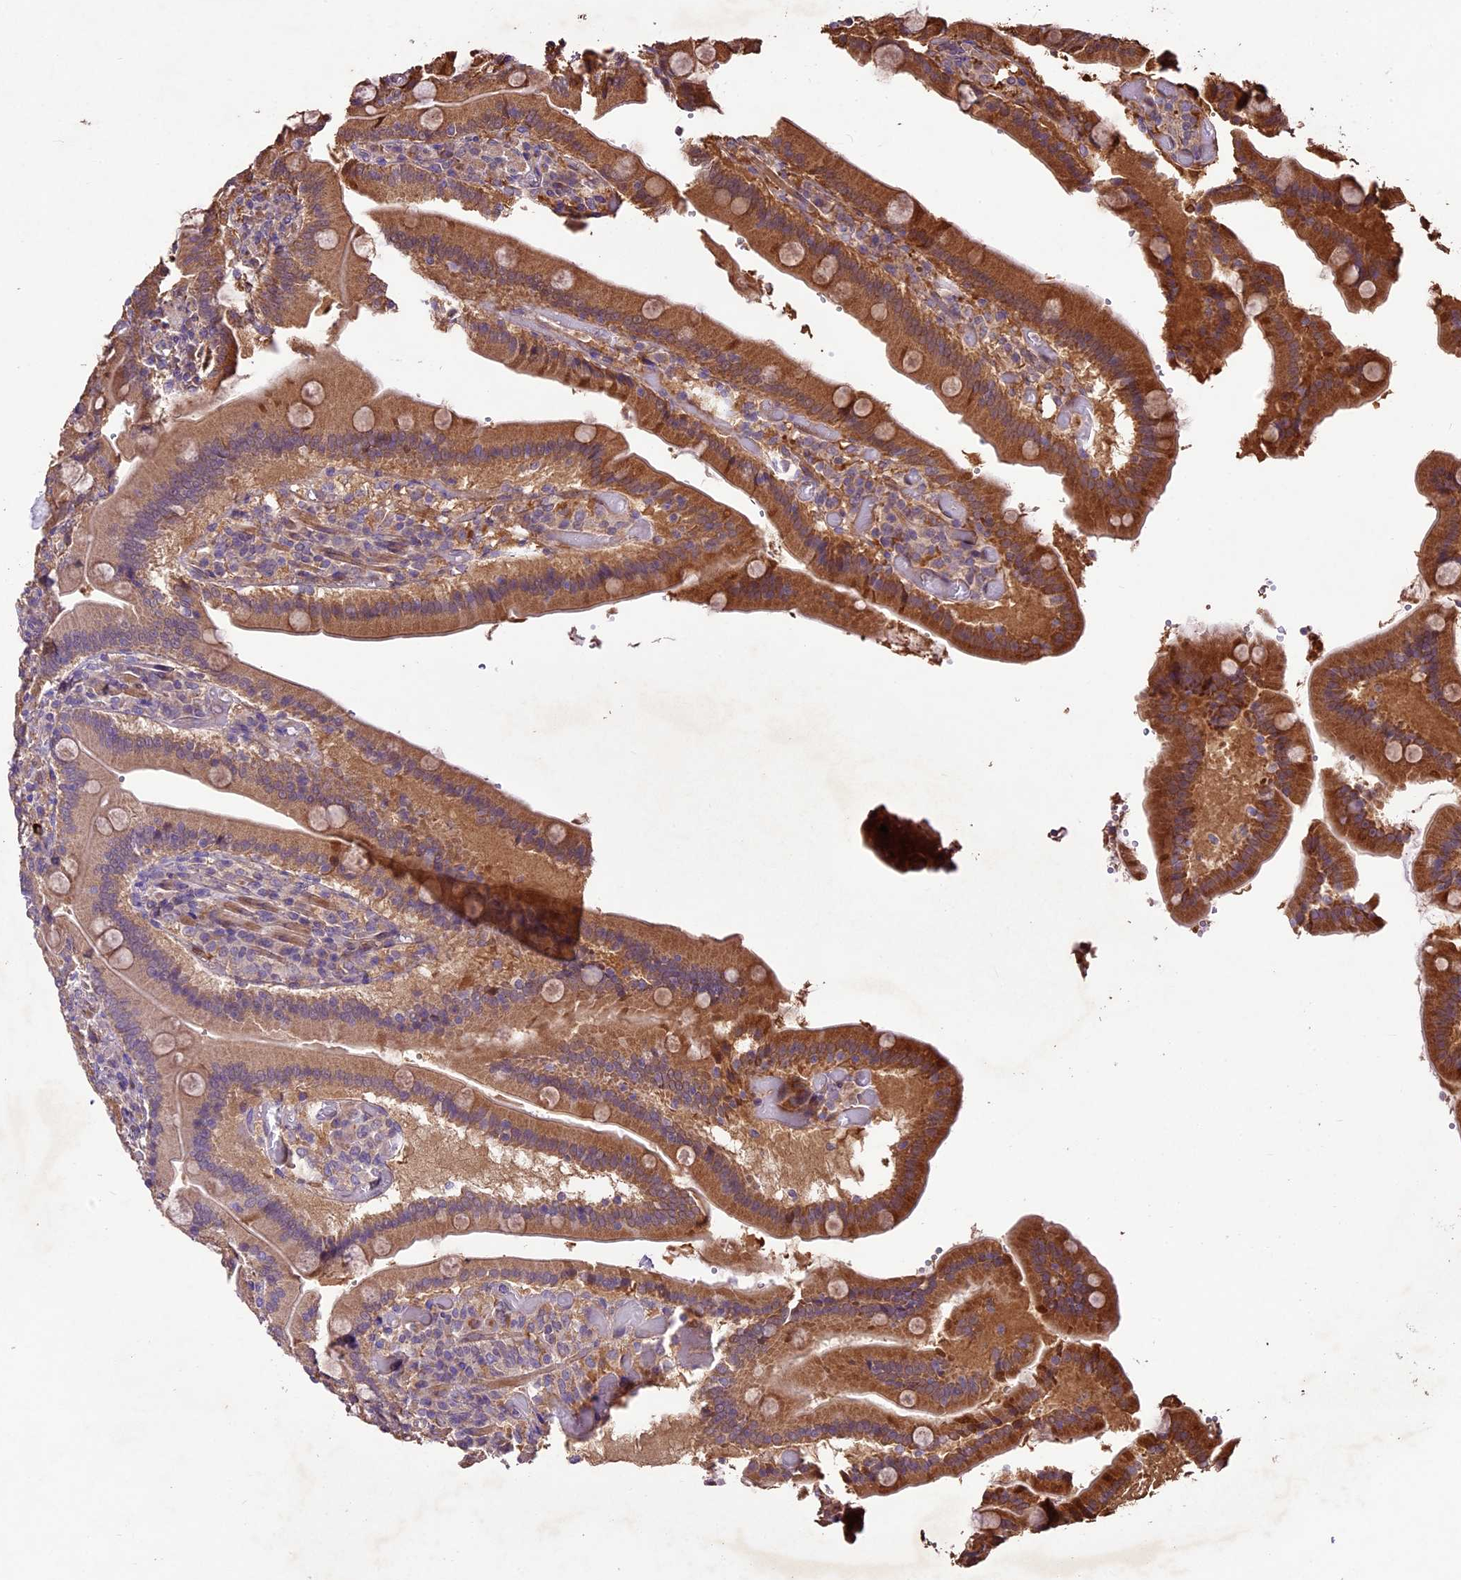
{"staining": {"intensity": "strong", "quantity": ">75%", "location": "cytoplasmic/membranous"}, "tissue": "duodenum", "cell_type": "Glandular cells", "image_type": "normal", "snomed": [{"axis": "morphology", "description": "Normal tissue, NOS"}, {"axis": "topography", "description": "Duodenum"}], "caption": "Protein analysis of benign duodenum shows strong cytoplasmic/membranous positivity in about >75% of glandular cells.", "gene": "CRLF1", "patient": {"sex": "female", "age": 62}}